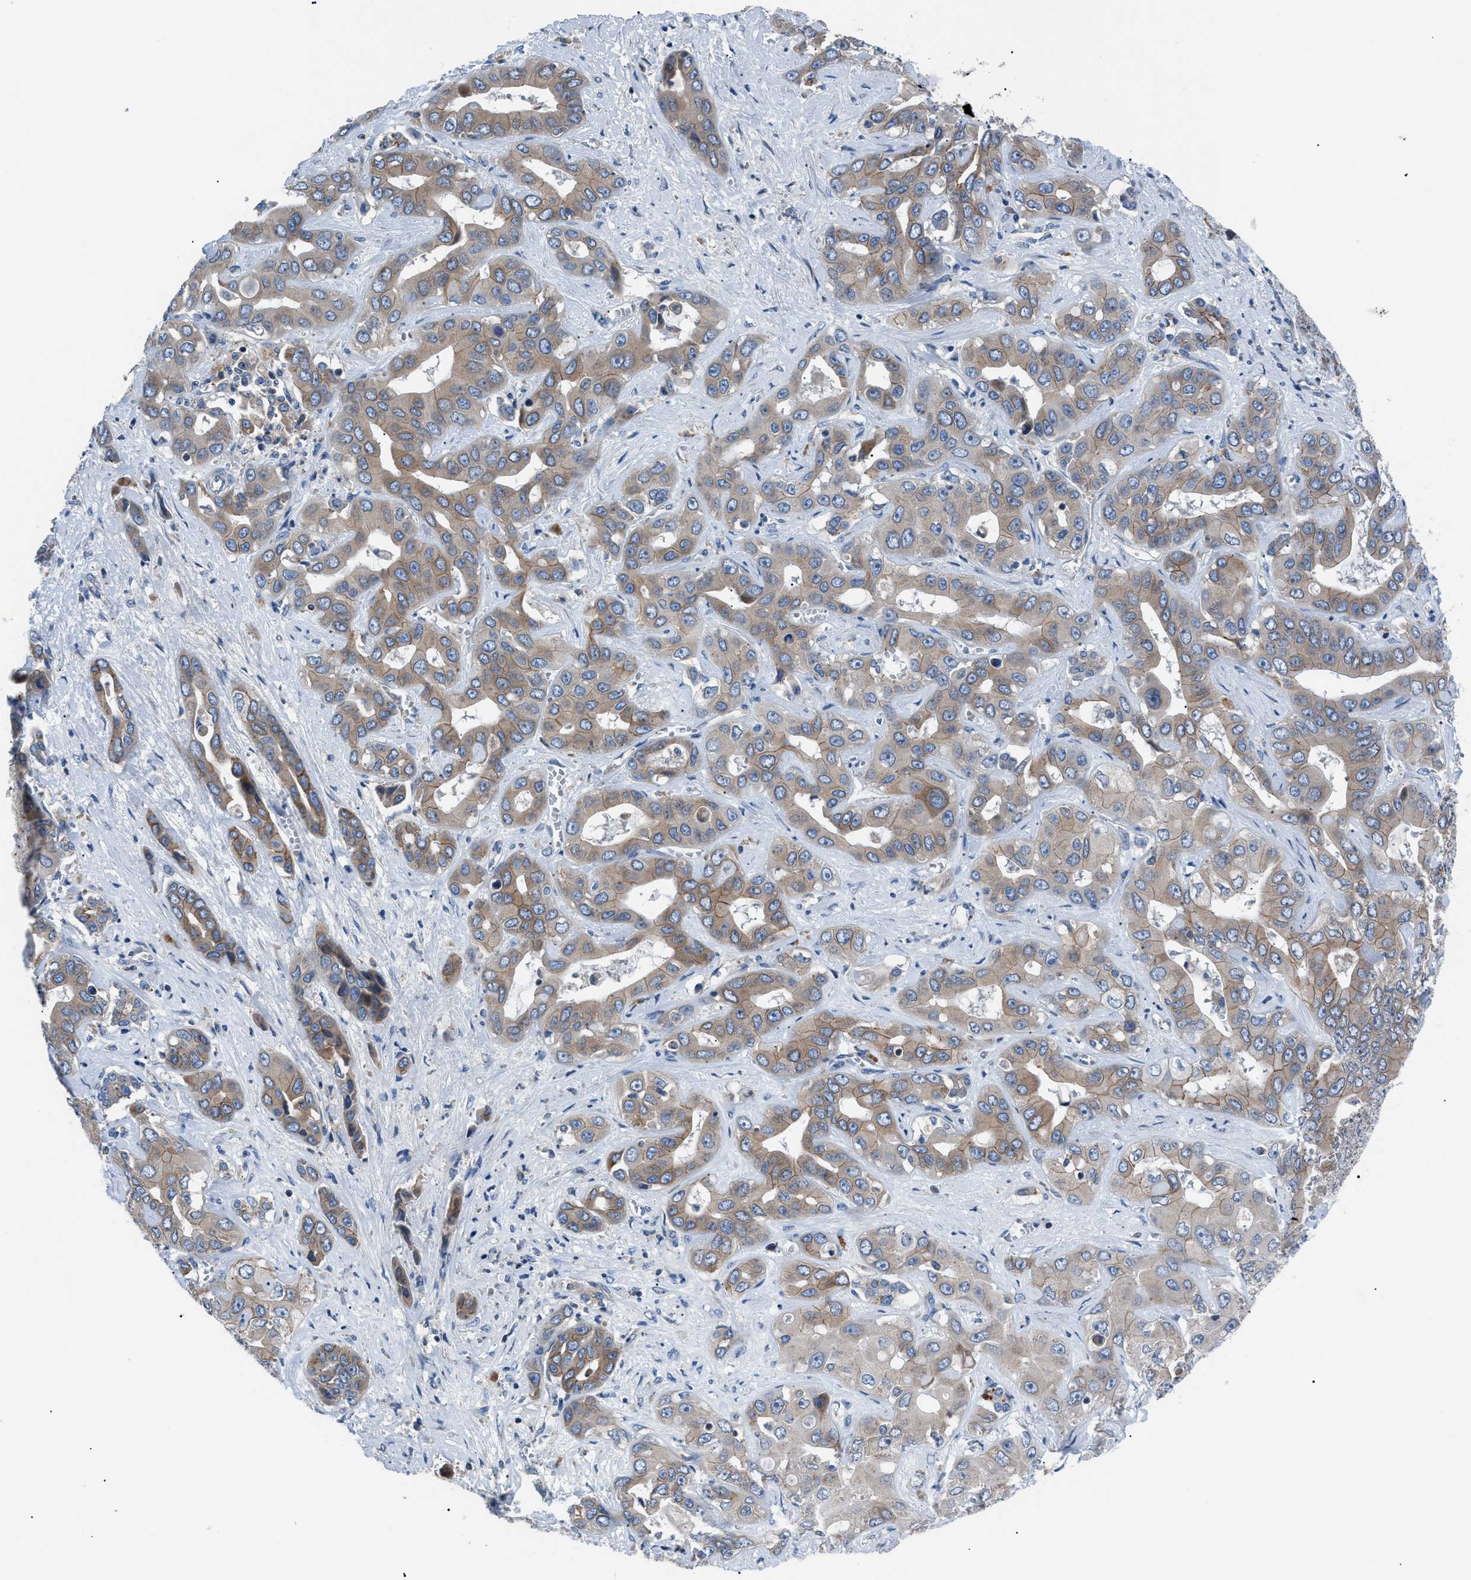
{"staining": {"intensity": "moderate", "quantity": ">75%", "location": "cytoplasmic/membranous"}, "tissue": "liver cancer", "cell_type": "Tumor cells", "image_type": "cancer", "snomed": [{"axis": "morphology", "description": "Cholangiocarcinoma"}, {"axis": "topography", "description": "Liver"}], "caption": "Tumor cells exhibit medium levels of moderate cytoplasmic/membranous staining in about >75% of cells in liver cholangiocarcinoma. (IHC, brightfield microscopy, high magnification).", "gene": "ZDHHC24", "patient": {"sex": "female", "age": 52}}